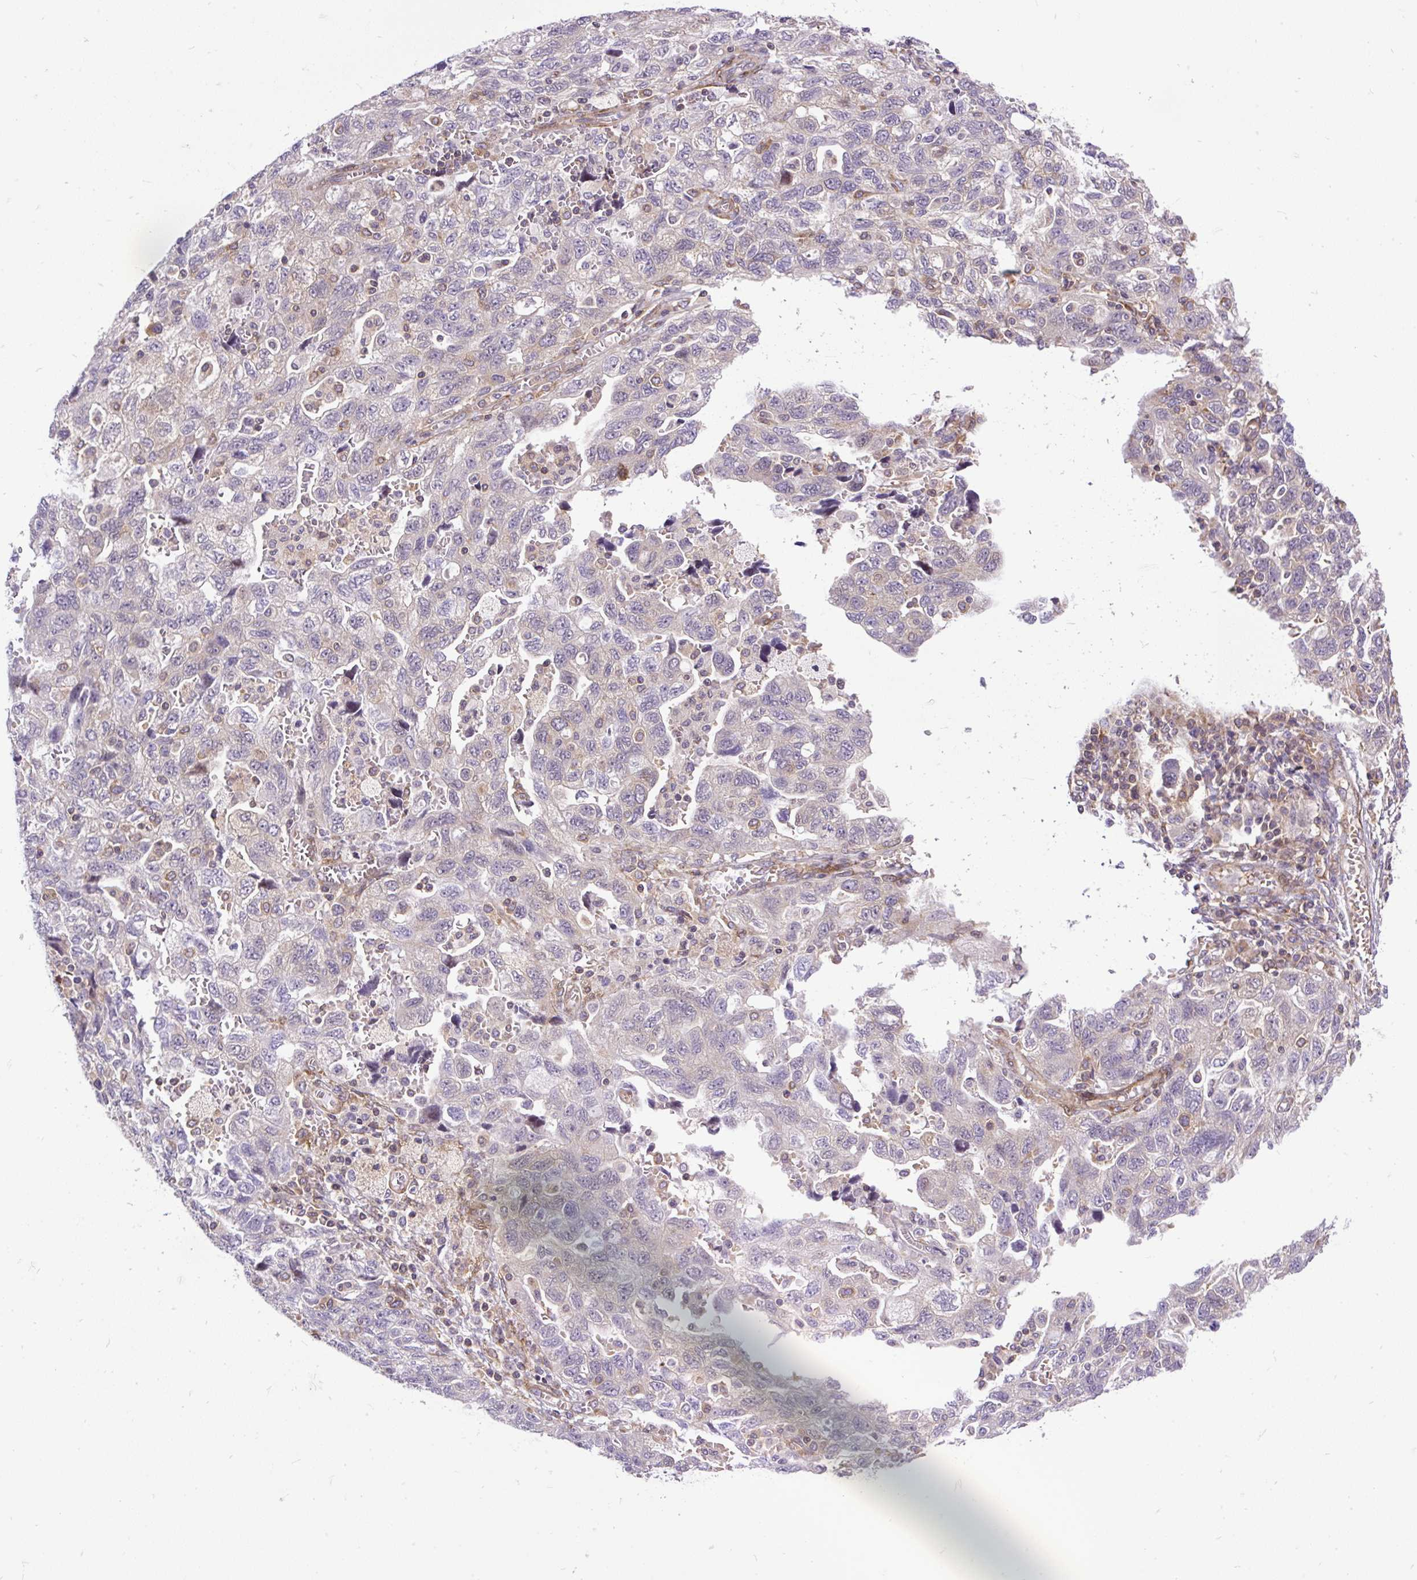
{"staining": {"intensity": "negative", "quantity": "none", "location": "none"}, "tissue": "ovarian cancer", "cell_type": "Tumor cells", "image_type": "cancer", "snomed": [{"axis": "morphology", "description": "Carcinoma, NOS"}, {"axis": "morphology", "description": "Cystadenocarcinoma, serous, NOS"}, {"axis": "topography", "description": "Ovary"}], "caption": "IHC image of human ovarian serous cystadenocarcinoma stained for a protein (brown), which displays no expression in tumor cells.", "gene": "TRIM17", "patient": {"sex": "female", "age": 69}}